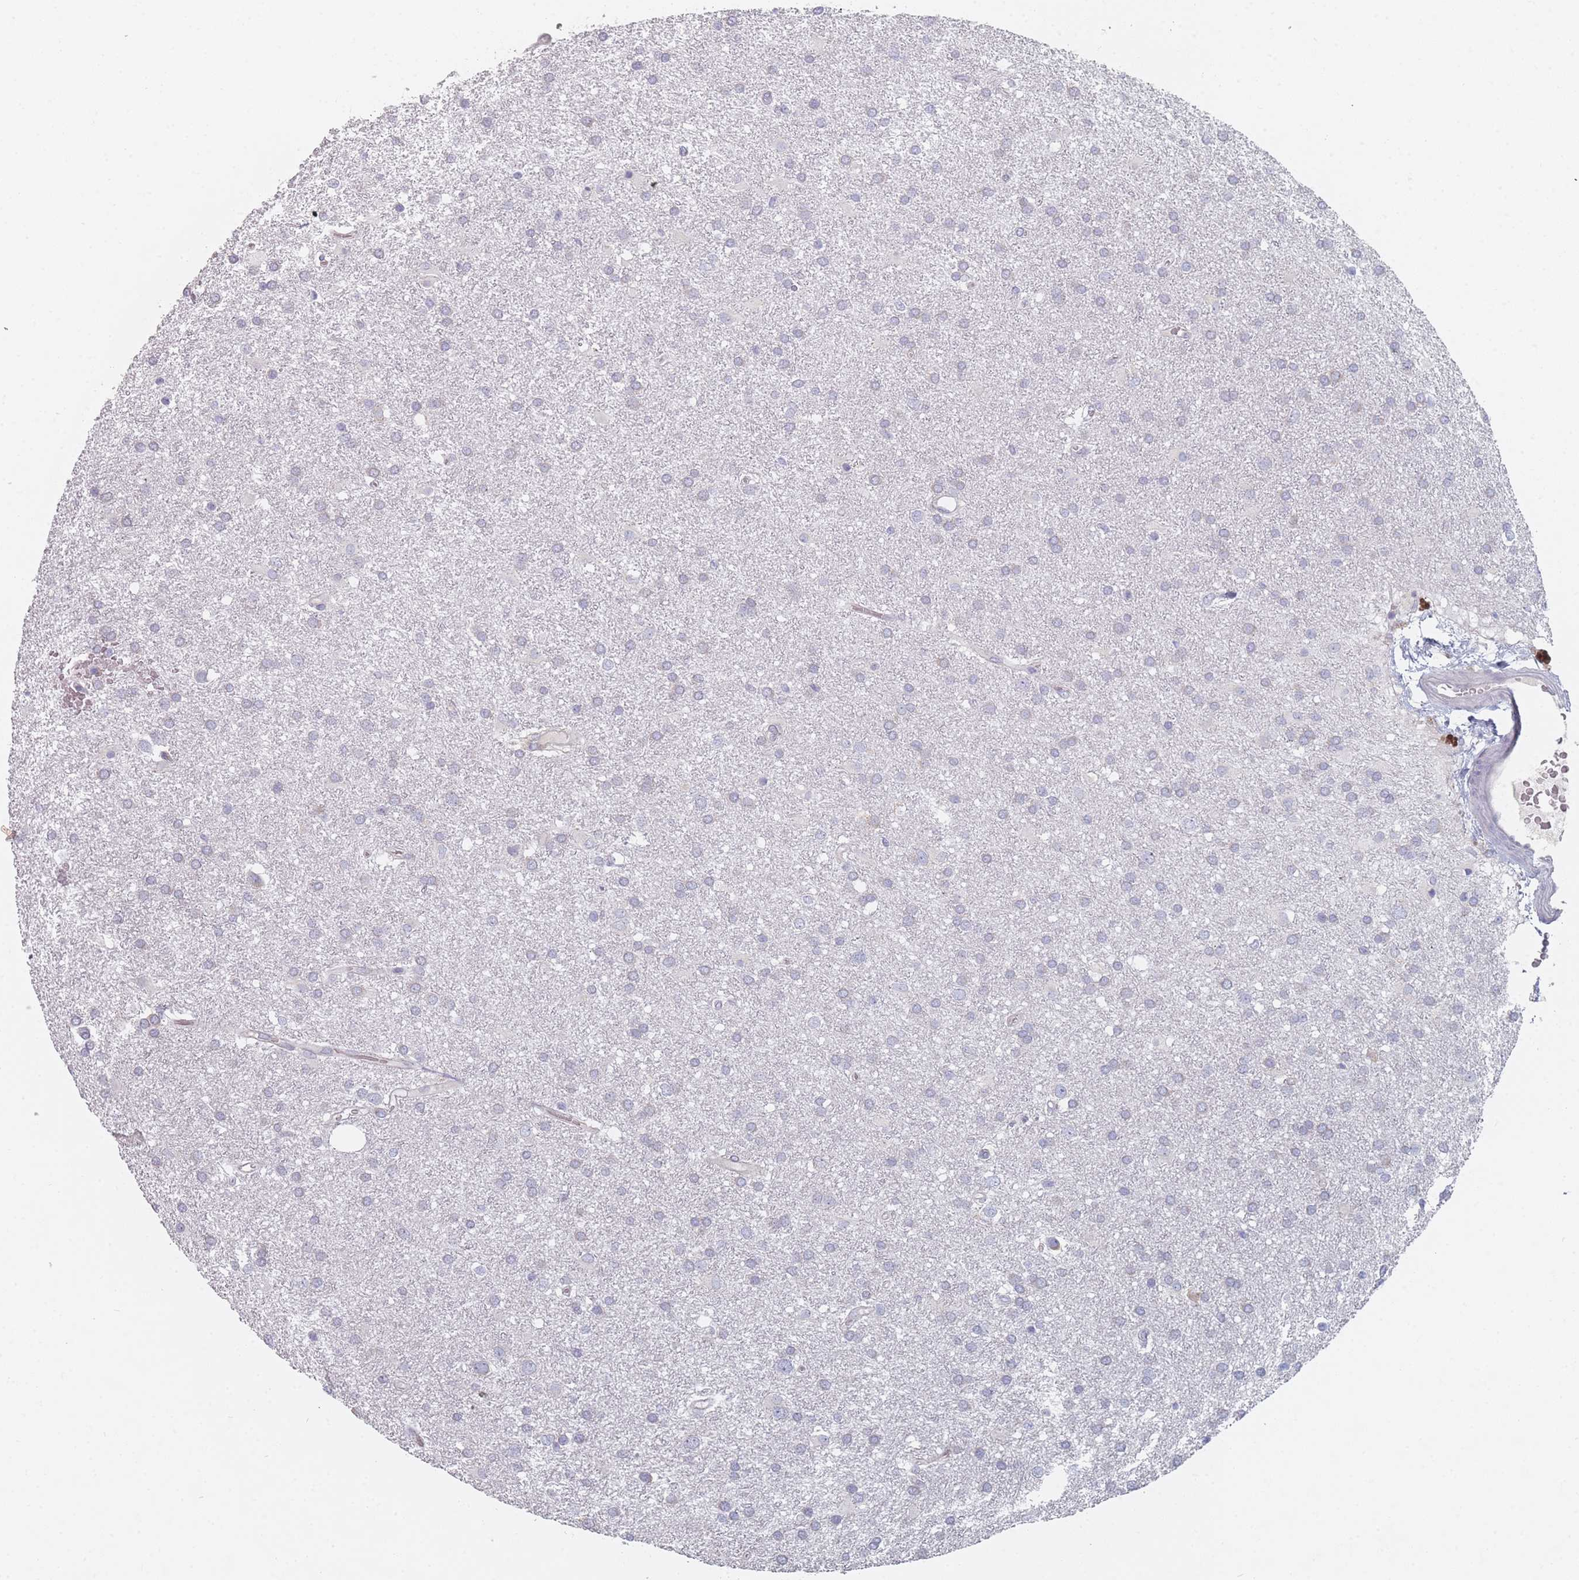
{"staining": {"intensity": "negative", "quantity": "none", "location": "none"}, "tissue": "glioma", "cell_type": "Tumor cells", "image_type": "cancer", "snomed": [{"axis": "morphology", "description": "Glioma, malignant, Low grade"}, {"axis": "topography", "description": "Brain"}], "caption": "Immunohistochemistry of glioma demonstrates no positivity in tumor cells.", "gene": "CACNG5", "patient": {"sex": "female", "age": 32}}